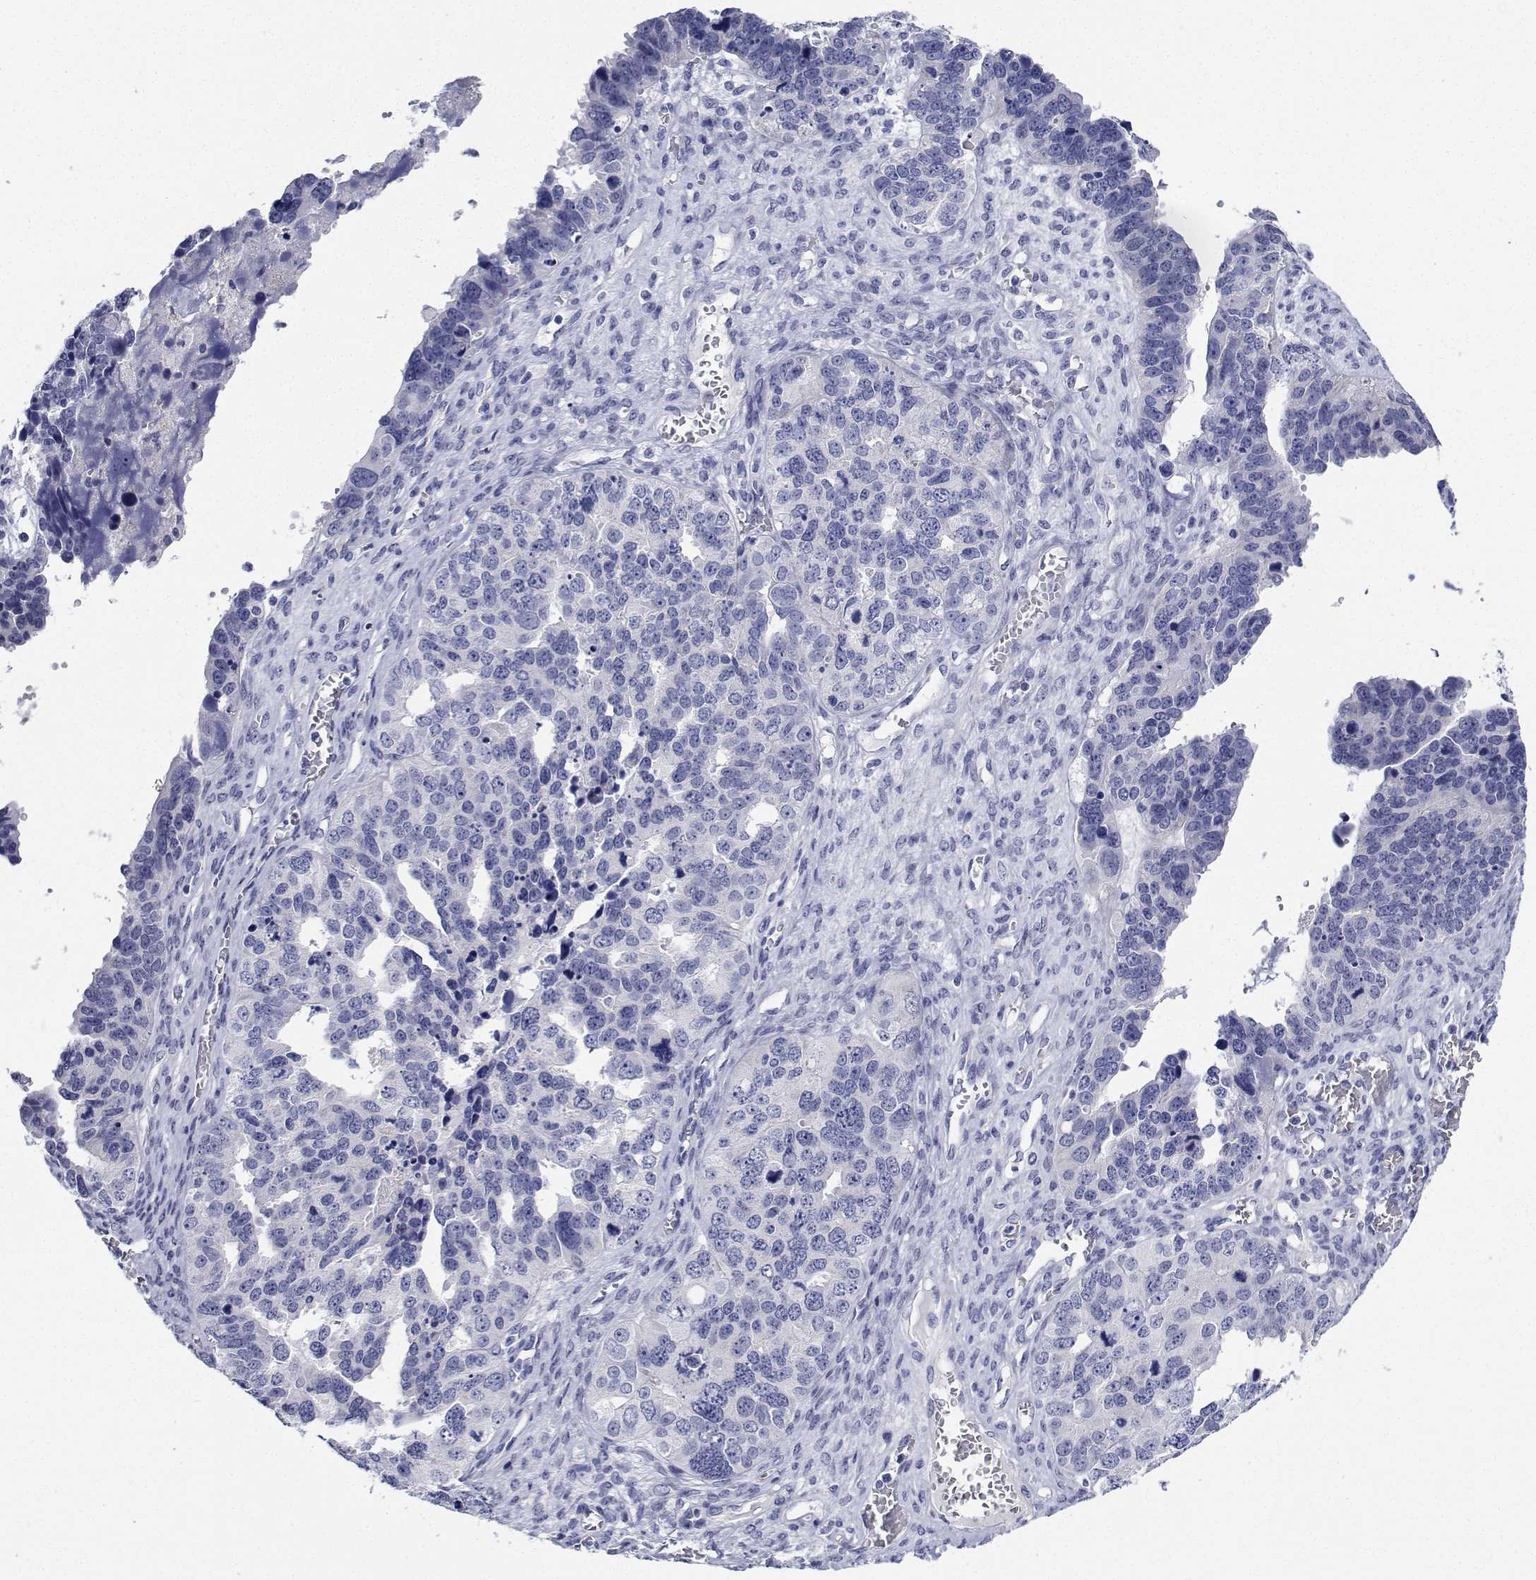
{"staining": {"intensity": "negative", "quantity": "none", "location": "none"}, "tissue": "ovarian cancer", "cell_type": "Tumor cells", "image_type": "cancer", "snomed": [{"axis": "morphology", "description": "Cystadenocarcinoma, serous, NOS"}, {"axis": "topography", "description": "Ovary"}], "caption": "This micrograph is of serous cystadenocarcinoma (ovarian) stained with immunohistochemistry to label a protein in brown with the nuclei are counter-stained blue. There is no positivity in tumor cells. (DAB (3,3'-diaminobenzidine) immunohistochemistry (IHC), high magnification).", "gene": "PLXNA4", "patient": {"sex": "female", "age": 76}}